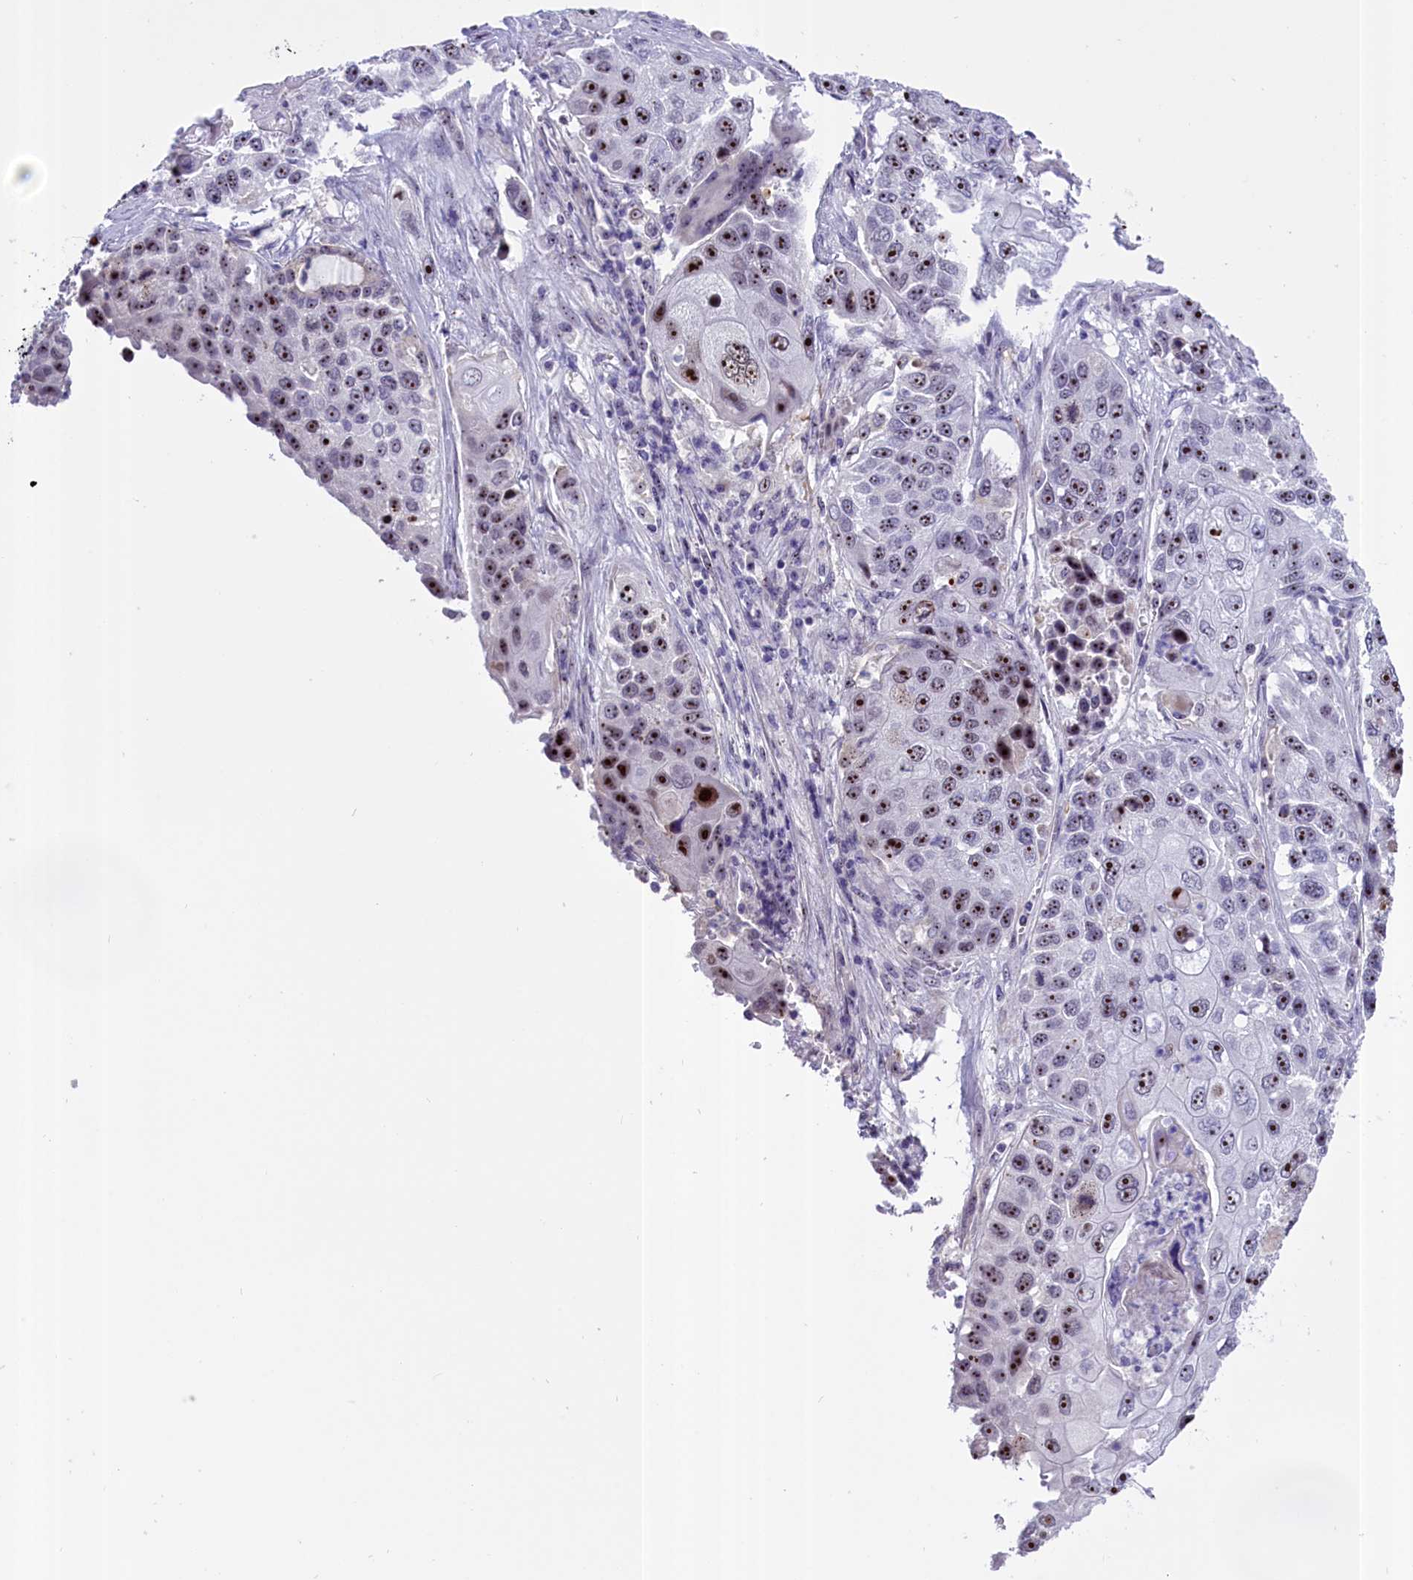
{"staining": {"intensity": "strong", "quantity": ">75%", "location": "nuclear"}, "tissue": "lung cancer", "cell_type": "Tumor cells", "image_type": "cancer", "snomed": [{"axis": "morphology", "description": "Squamous cell carcinoma, NOS"}, {"axis": "topography", "description": "Lung"}], "caption": "Squamous cell carcinoma (lung) tissue shows strong nuclear positivity in approximately >75% of tumor cells, visualized by immunohistochemistry.", "gene": "TBL3", "patient": {"sex": "male", "age": 61}}